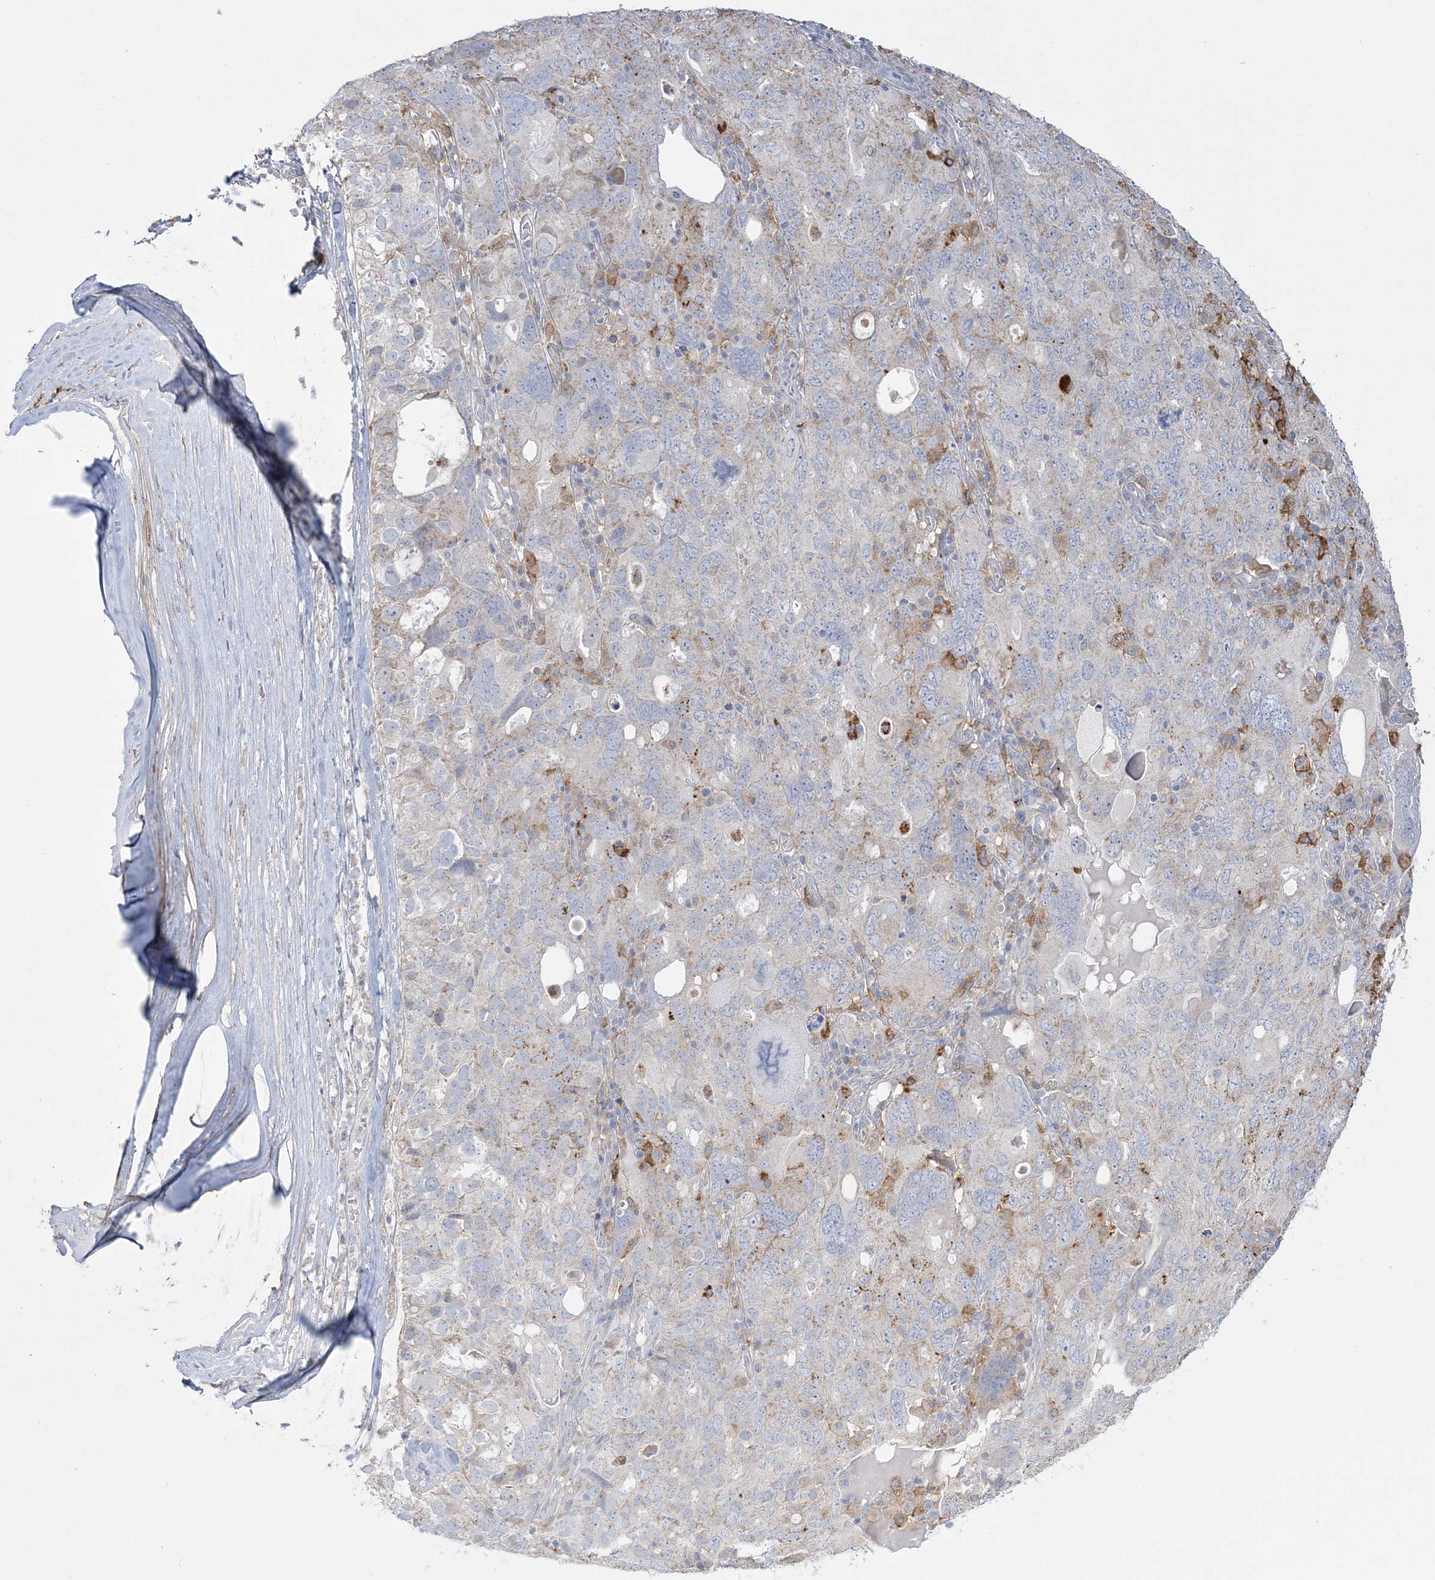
{"staining": {"intensity": "negative", "quantity": "none", "location": "none"}, "tissue": "ovarian cancer", "cell_type": "Tumor cells", "image_type": "cancer", "snomed": [{"axis": "morphology", "description": "Carcinoma, endometroid"}, {"axis": "topography", "description": "Ovary"}], "caption": "Immunohistochemistry (IHC) photomicrograph of neoplastic tissue: human ovarian endometroid carcinoma stained with DAB (3,3'-diaminobenzidine) demonstrates no significant protein positivity in tumor cells. (Stains: DAB (3,3'-diaminobenzidine) IHC with hematoxylin counter stain, Microscopy: brightfield microscopy at high magnification).", "gene": "HAAO", "patient": {"sex": "female", "age": 62}}